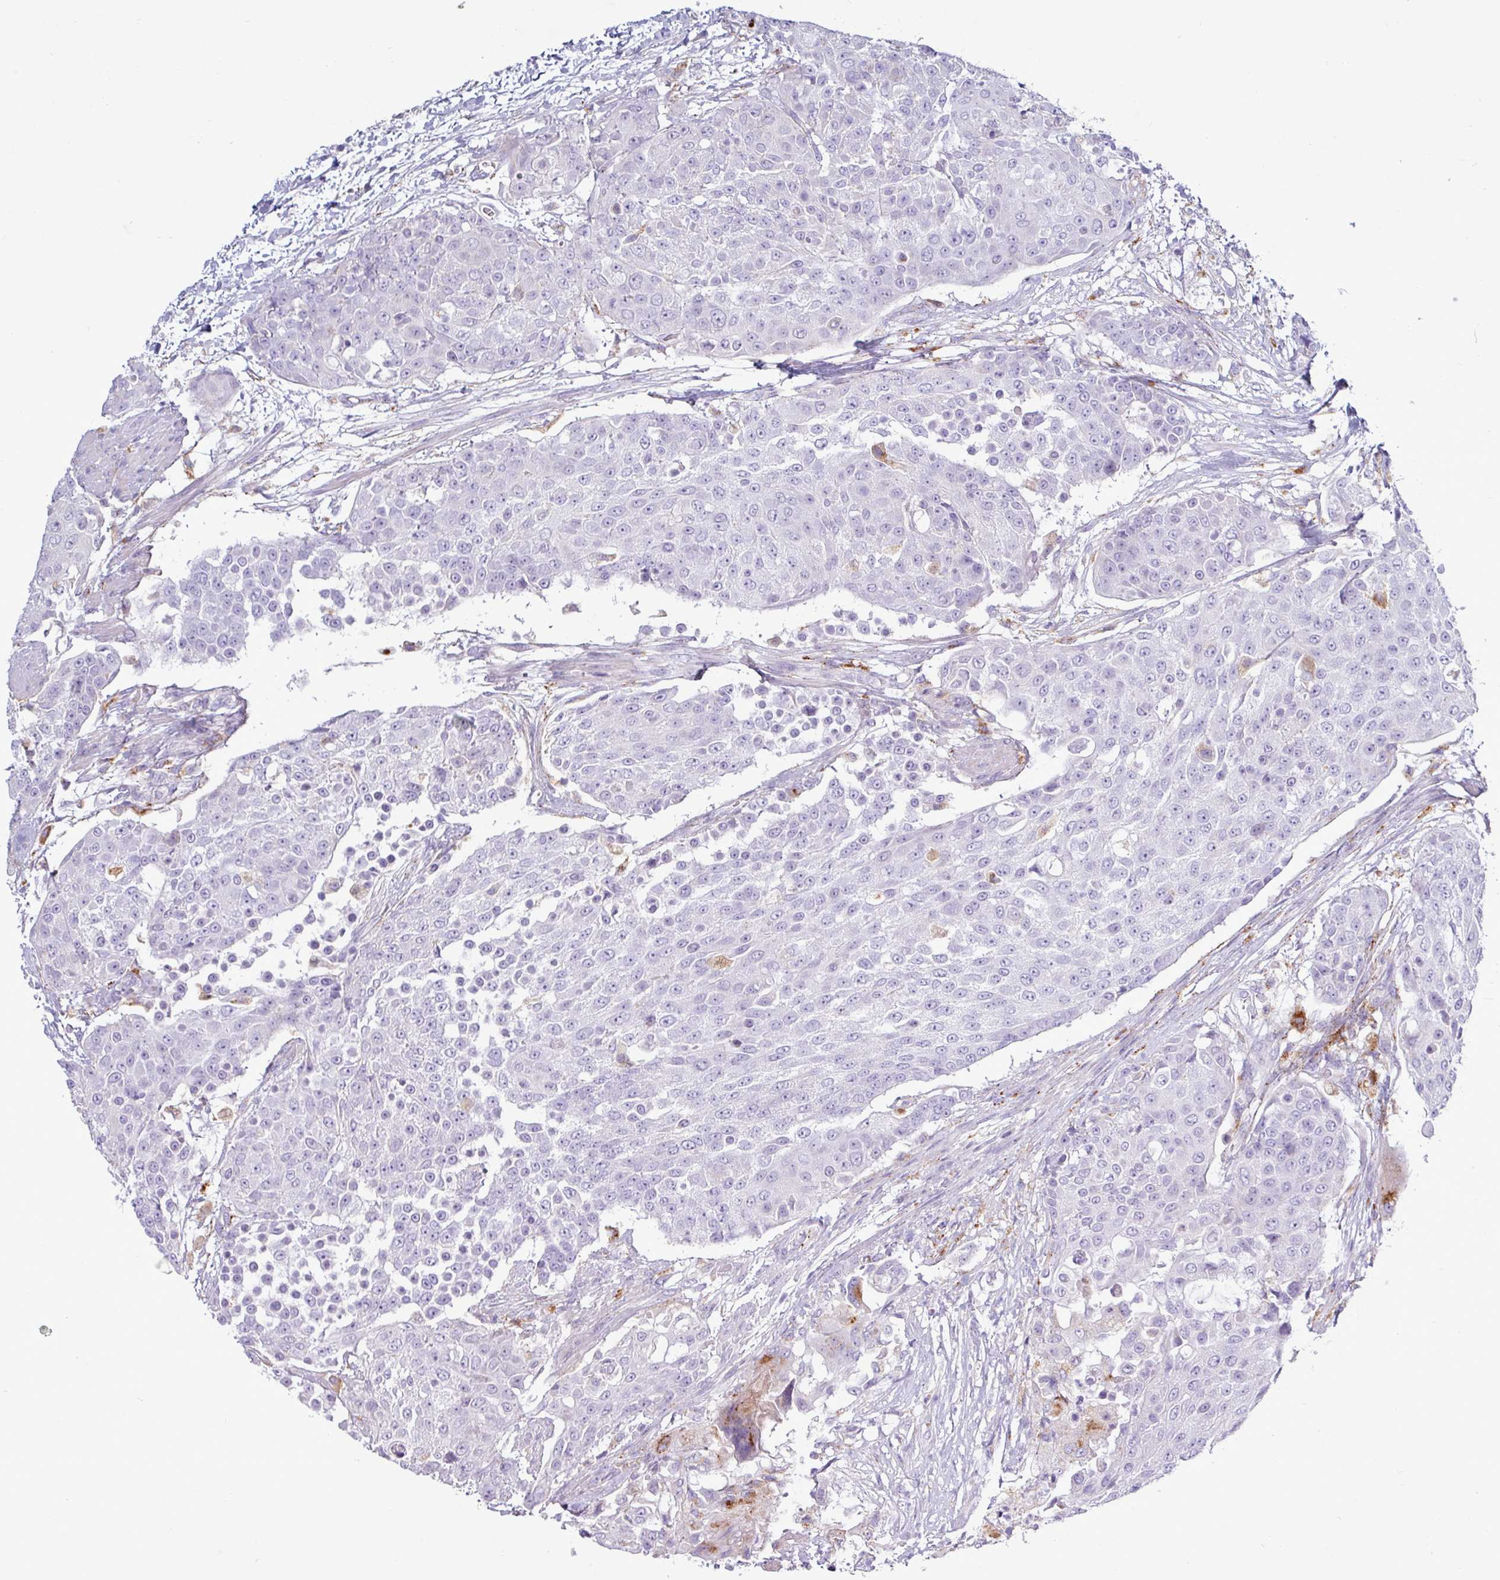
{"staining": {"intensity": "negative", "quantity": "none", "location": "none"}, "tissue": "urothelial cancer", "cell_type": "Tumor cells", "image_type": "cancer", "snomed": [{"axis": "morphology", "description": "Urothelial carcinoma, High grade"}, {"axis": "topography", "description": "Urinary bladder"}], "caption": "The immunohistochemistry photomicrograph has no significant positivity in tumor cells of high-grade urothelial carcinoma tissue.", "gene": "AMIGO2", "patient": {"sex": "female", "age": 63}}